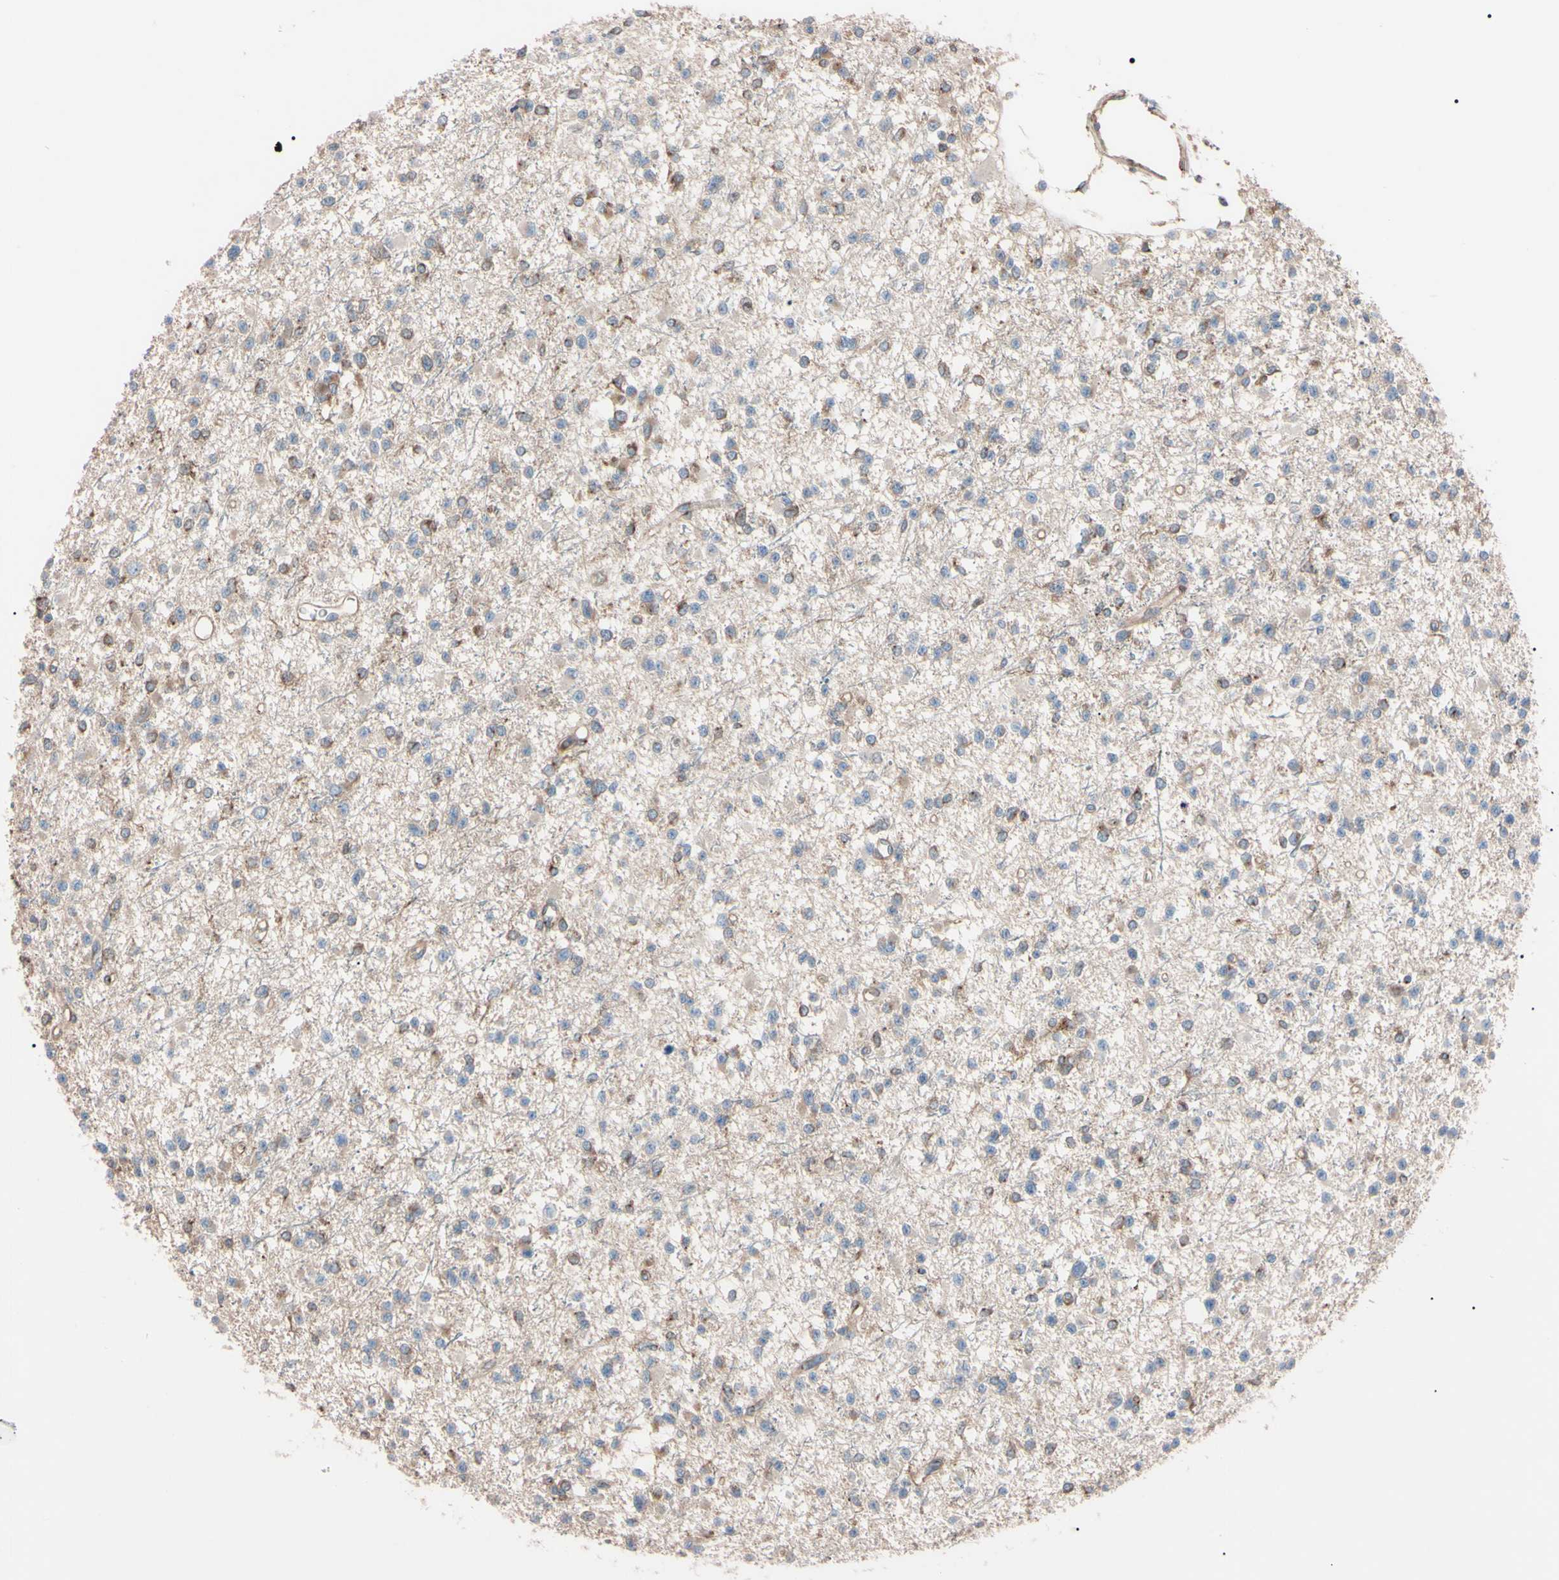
{"staining": {"intensity": "weak", "quantity": ">75%", "location": "cytoplasmic/membranous"}, "tissue": "glioma", "cell_type": "Tumor cells", "image_type": "cancer", "snomed": [{"axis": "morphology", "description": "Glioma, malignant, Low grade"}, {"axis": "topography", "description": "Brain"}], "caption": "This is a micrograph of IHC staining of malignant glioma (low-grade), which shows weak expression in the cytoplasmic/membranous of tumor cells.", "gene": "PRKACA", "patient": {"sex": "female", "age": 22}}